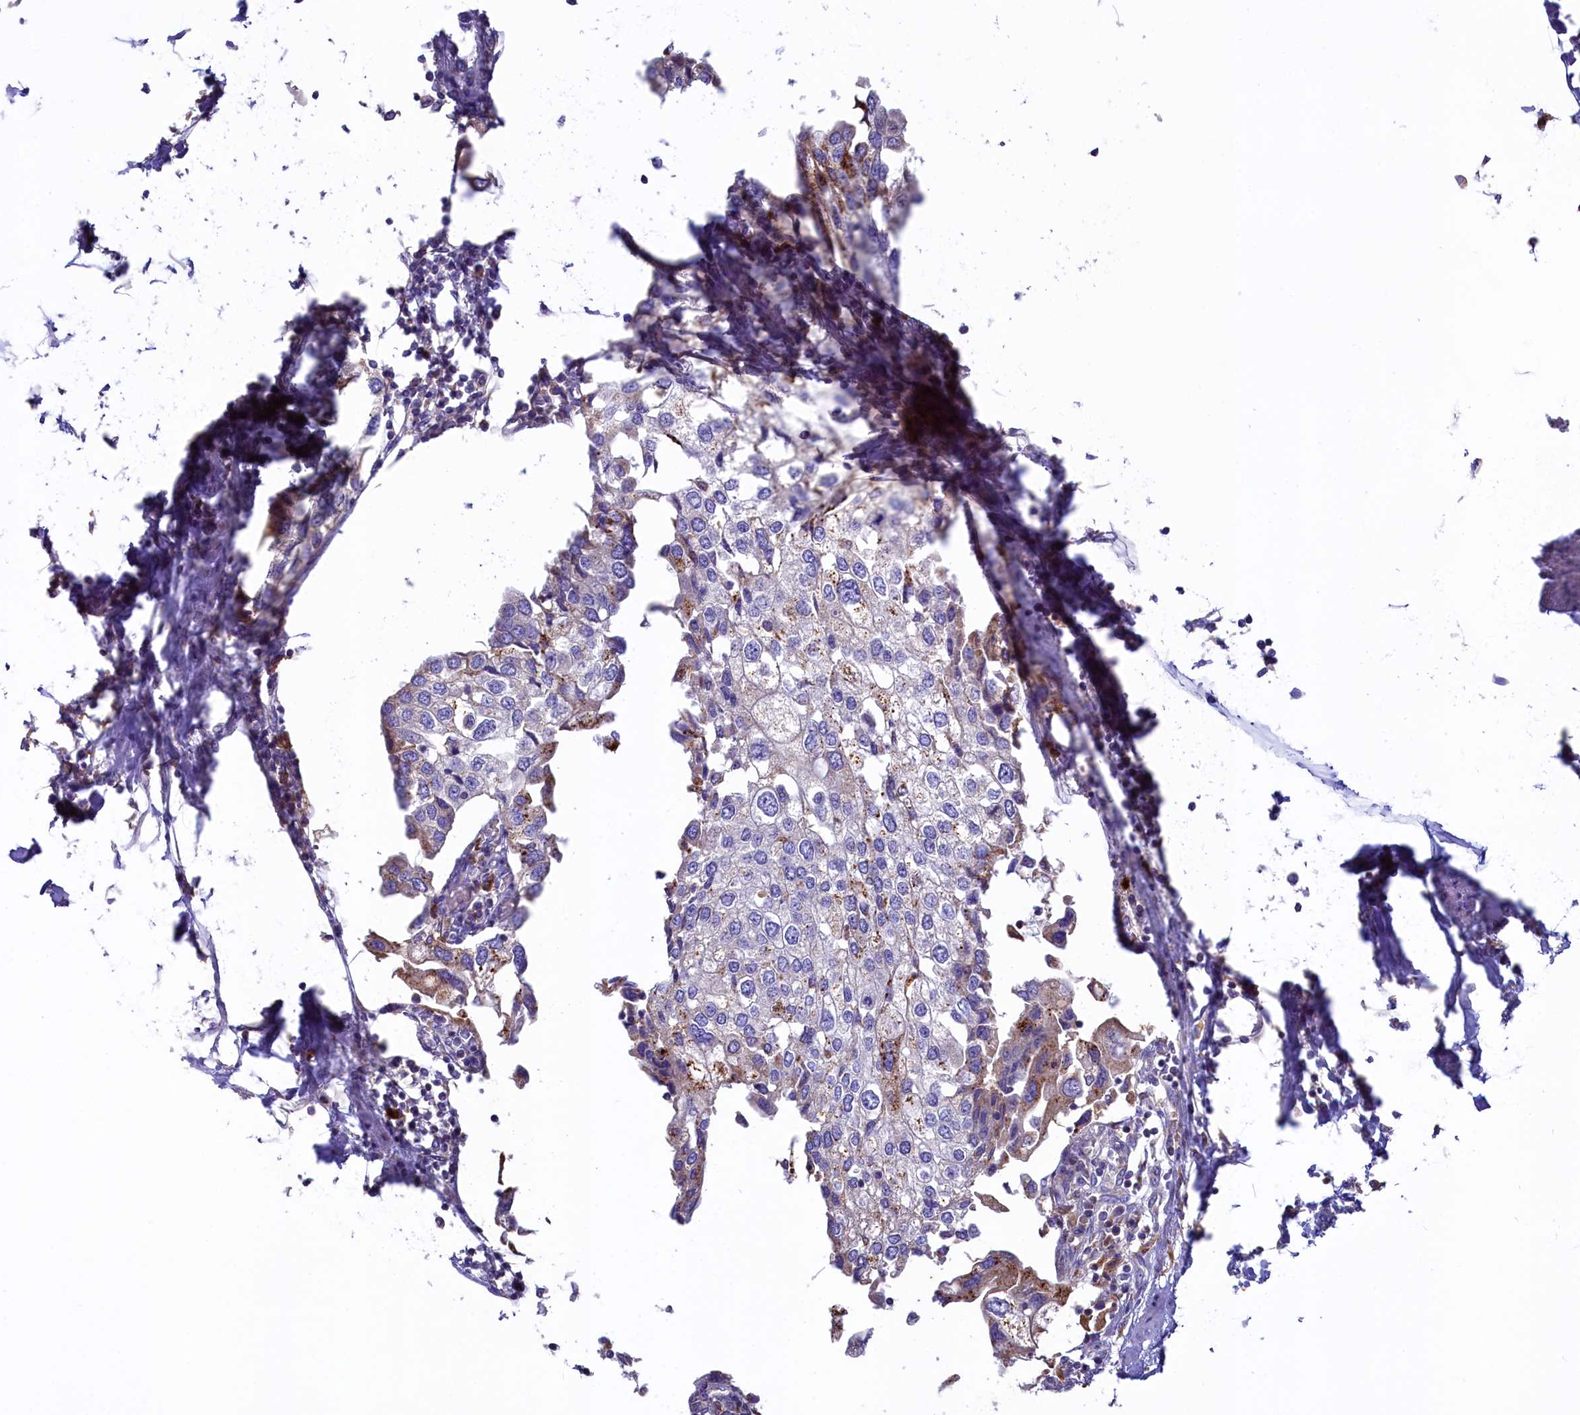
{"staining": {"intensity": "negative", "quantity": "none", "location": "none"}, "tissue": "urothelial cancer", "cell_type": "Tumor cells", "image_type": "cancer", "snomed": [{"axis": "morphology", "description": "Urothelial carcinoma, High grade"}, {"axis": "topography", "description": "Urinary bladder"}], "caption": "Micrograph shows no protein positivity in tumor cells of urothelial cancer tissue.", "gene": "HPS6", "patient": {"sex": "male", "age": 64}}